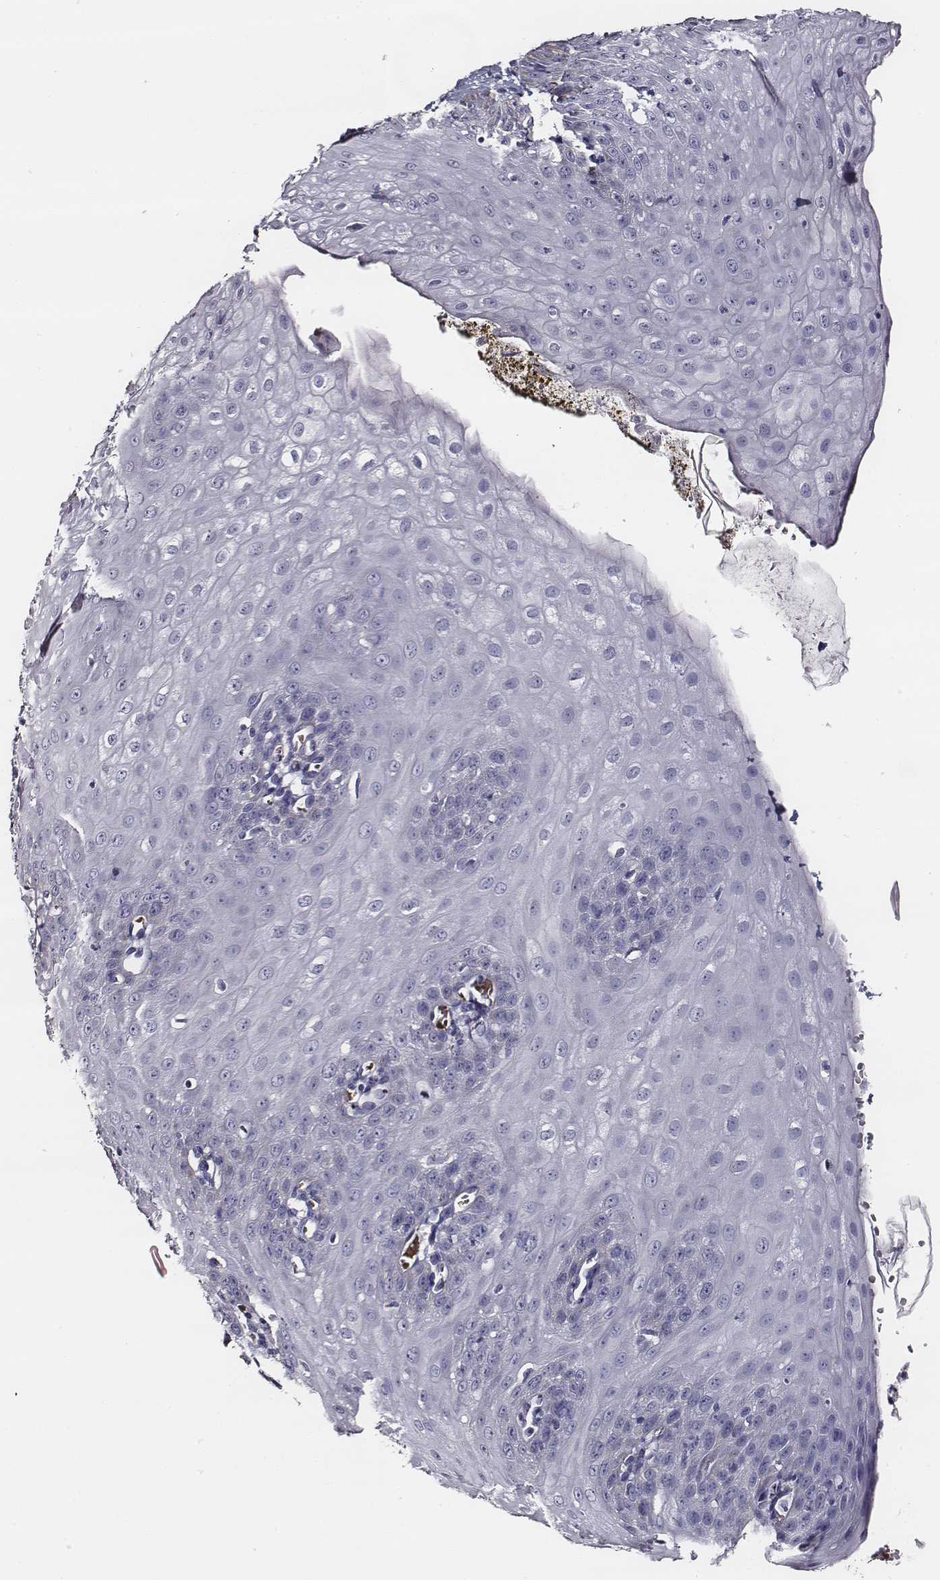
{"staining": {"intensity": "negative", "quantity": "none", "location": "none"}, "tissue": "esophagus", "cell_type": "Squamous epithelial cells", "image_type": "normal", "snomed": [{"axis": "morphology", "description": "Normal tissue, NOS"}, {"axis": "topography", "description": "Esophagus"}], "caption": "Protein analysis of unremarkable esophagus exhibits no significant positivity in squamous epithelial cells.", "gene": "AADAT", "patient": {"sex": "male", "age": 71}}